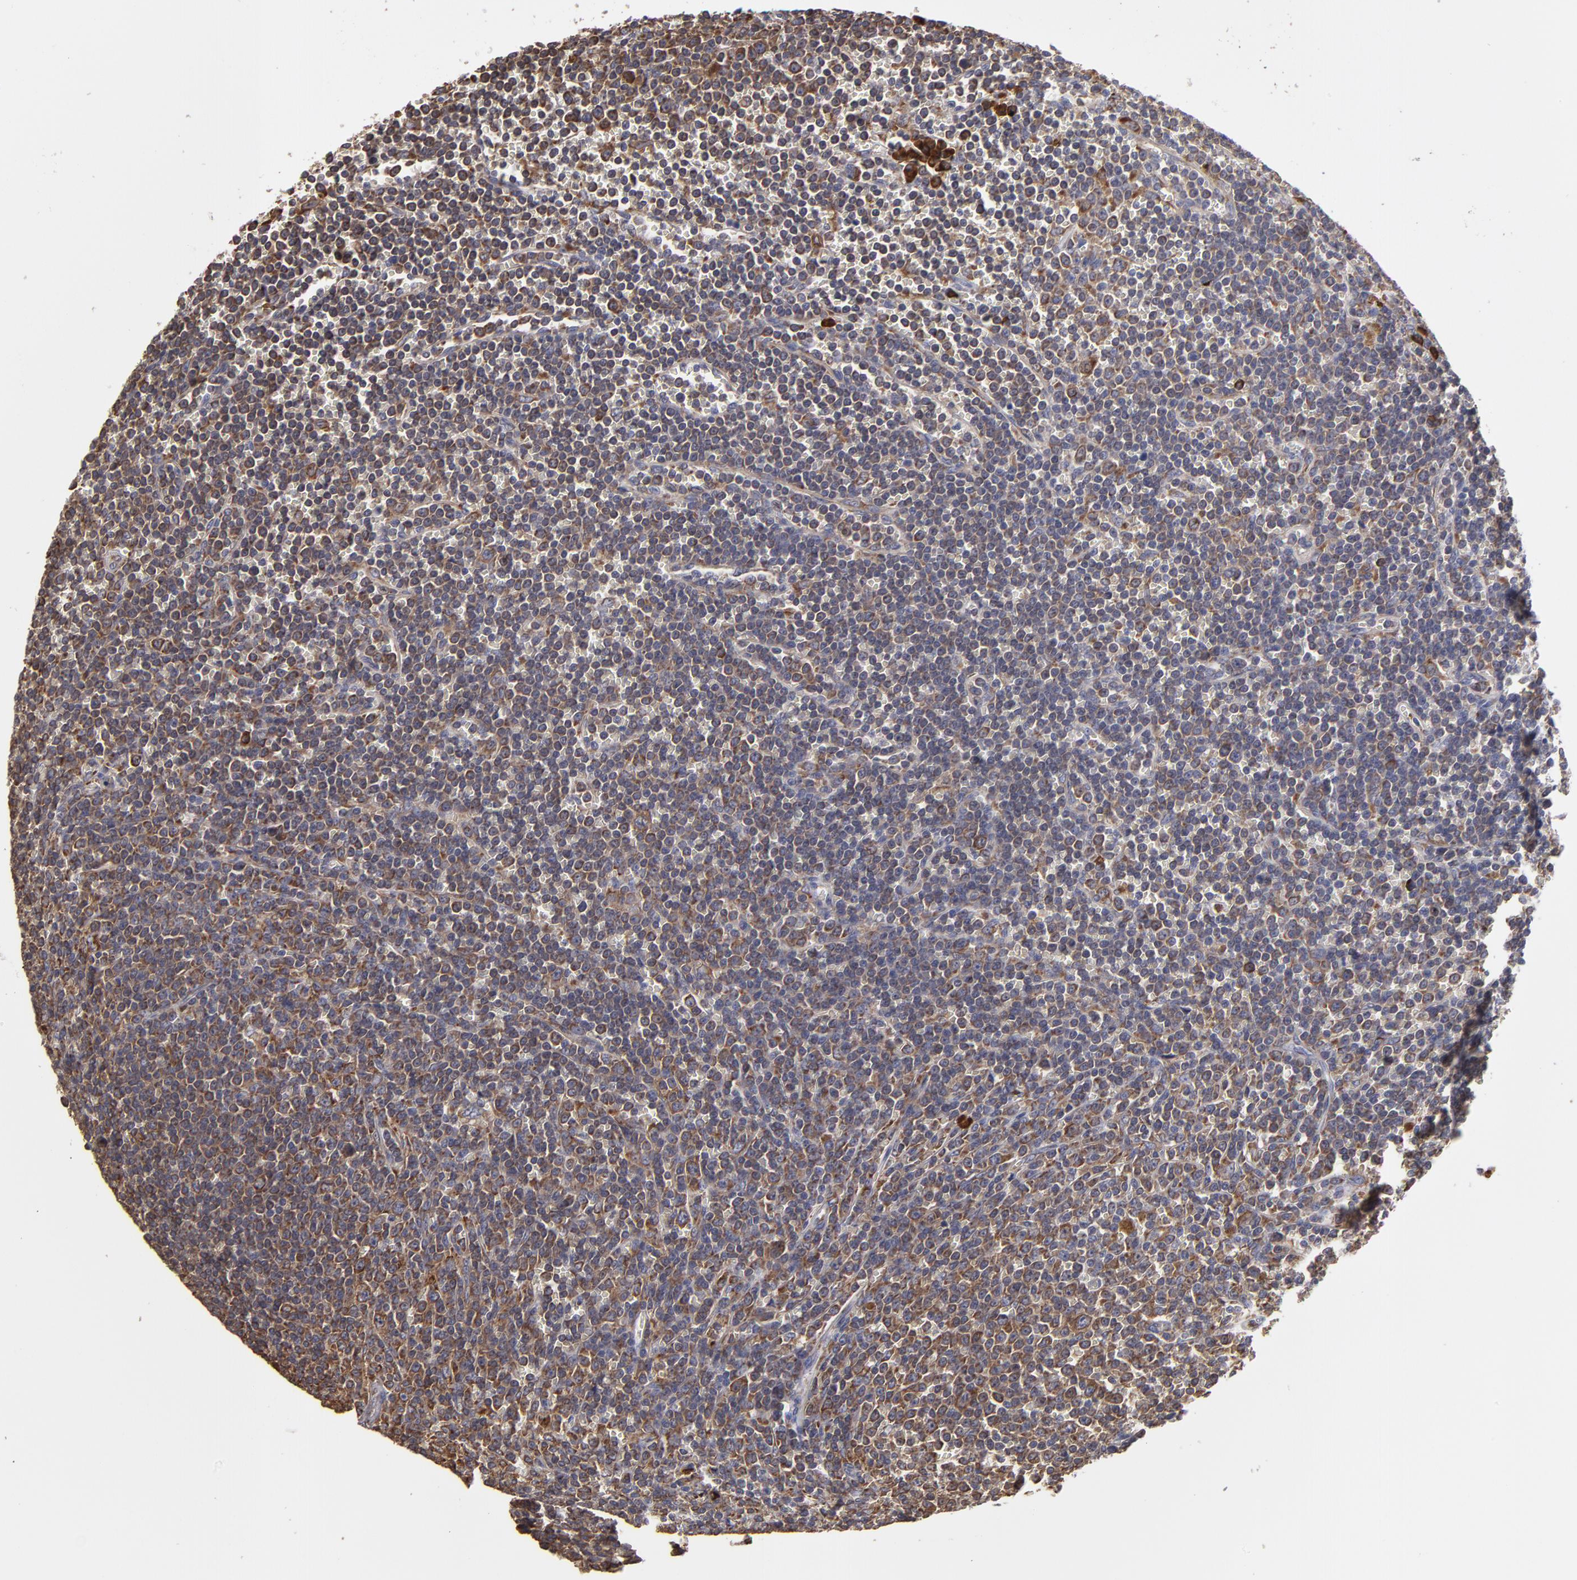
{"staining": {"intensity": "weak", "quantity": ">75%", "location": "cytoplasmic/membranous"}, "tissue": "lymphoma", "cell_type": "Tumor cells", "image_type": "cancer", "snomed": [{"axis": "morphology", "description": "Malignant lymphoma, non-Hodgkin's type, Low grade"}, {"axis": "topography", "description": "Spleen"}], "caption": "An image of low-grade malignant lymphoma, non-Hodgkin's type stained for a protein demonstrates weak cytoplasmic/membranous brown staining in tumor cells. (brown staining indicates protein expression, while blue staining denotes nuclei).", "gene": "SND1", "patient": {"sex": "male", "age": 80}}